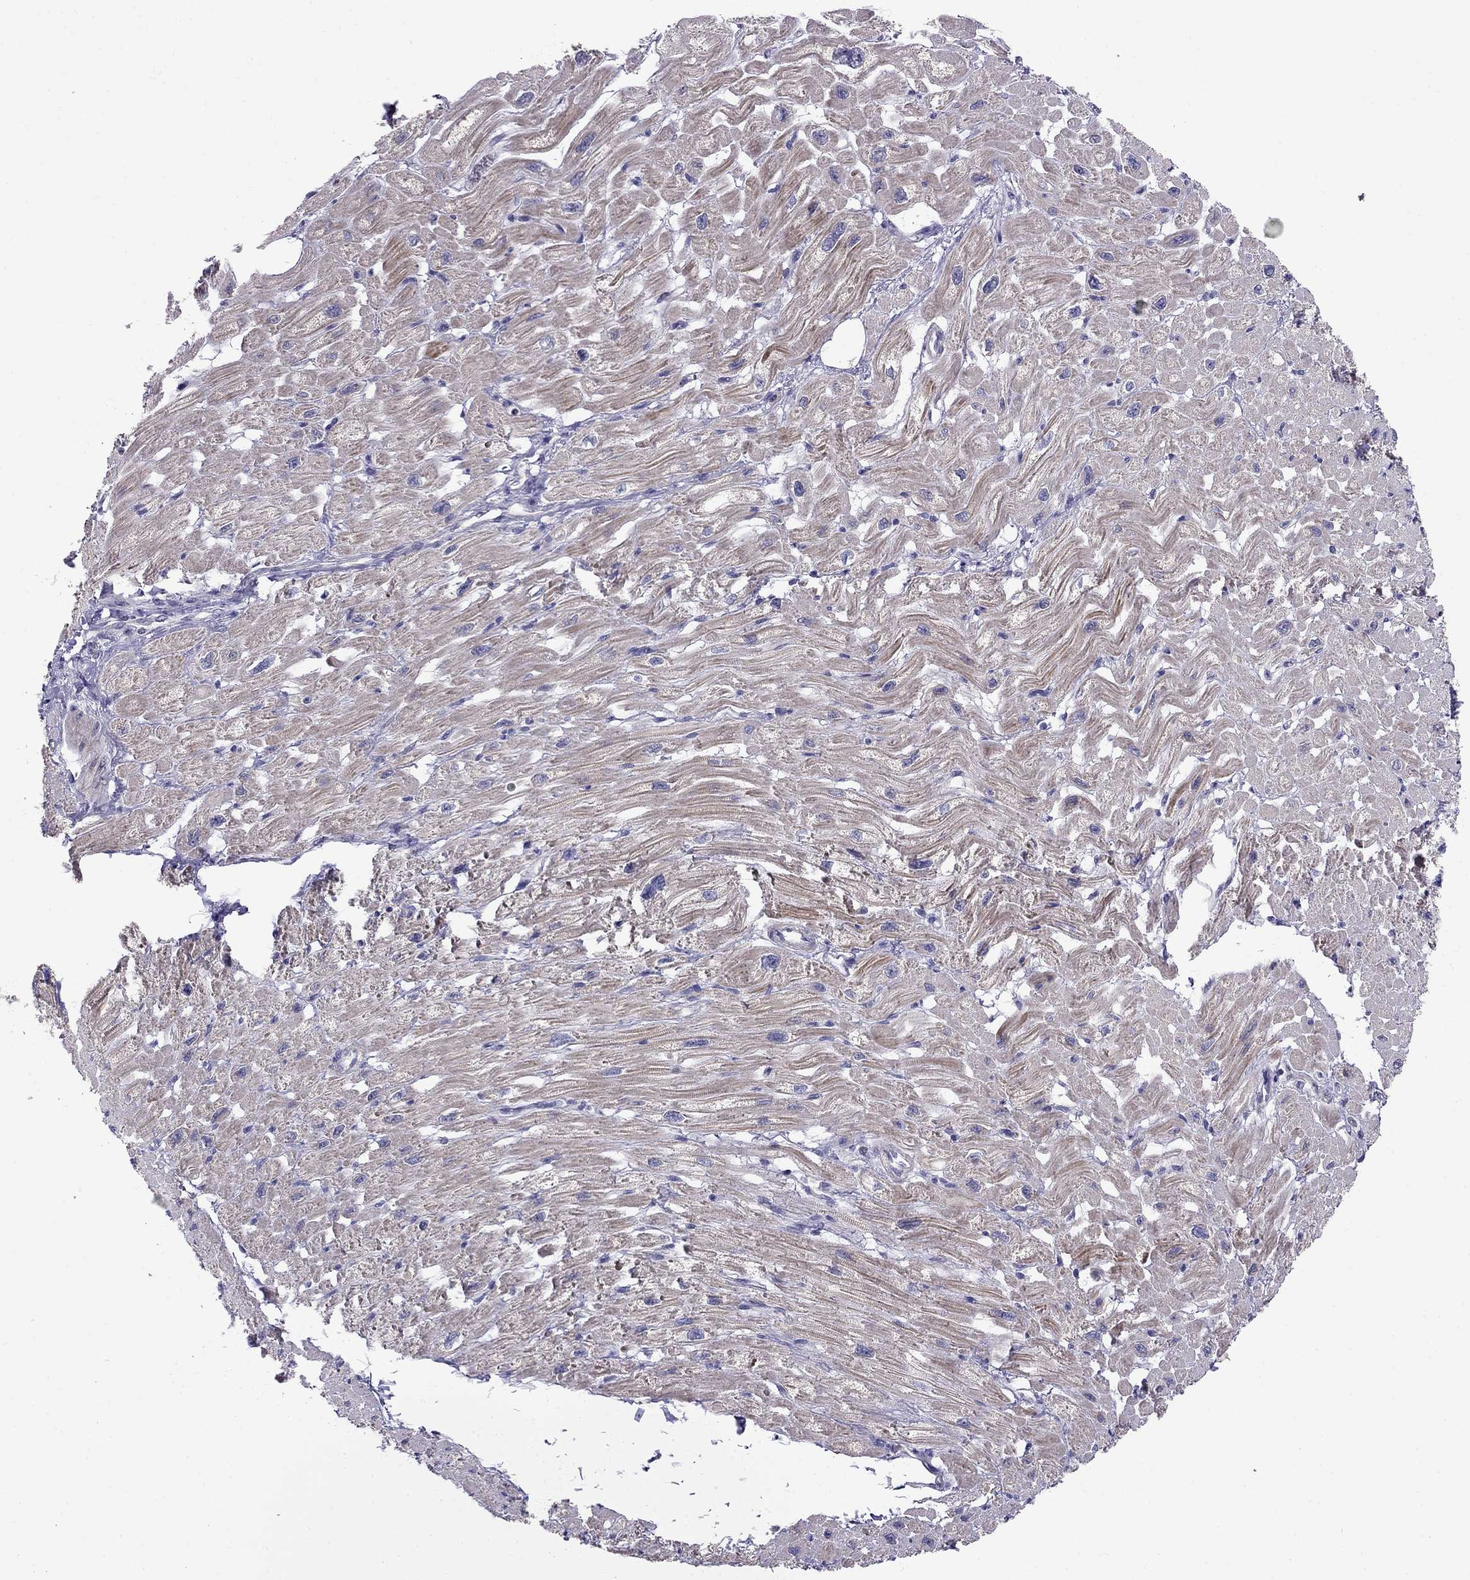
{"staining": {"intensity": "moderate", "quantity": "25%-75%", "location": "cytoplasmic/membranous"}, "tissue": "heart muscle", "cell_type": "Cardiomyocytes", "image_type": "normal", "snomed": [{"axis": "morphology", "description": "Normal tissue, NOS"}, {"axis": "topography", "description": "Heart"}], "caption": "An image of heart muscle stained for a protein exhibits moderate cytoplasmic/membranous brown staining in cardiomyocytes. (brown staining indicates protein expression, while blue staining denotes nuclei).", "gene": "LRRC39", "patient": {"sex": "male", "age": 66}}